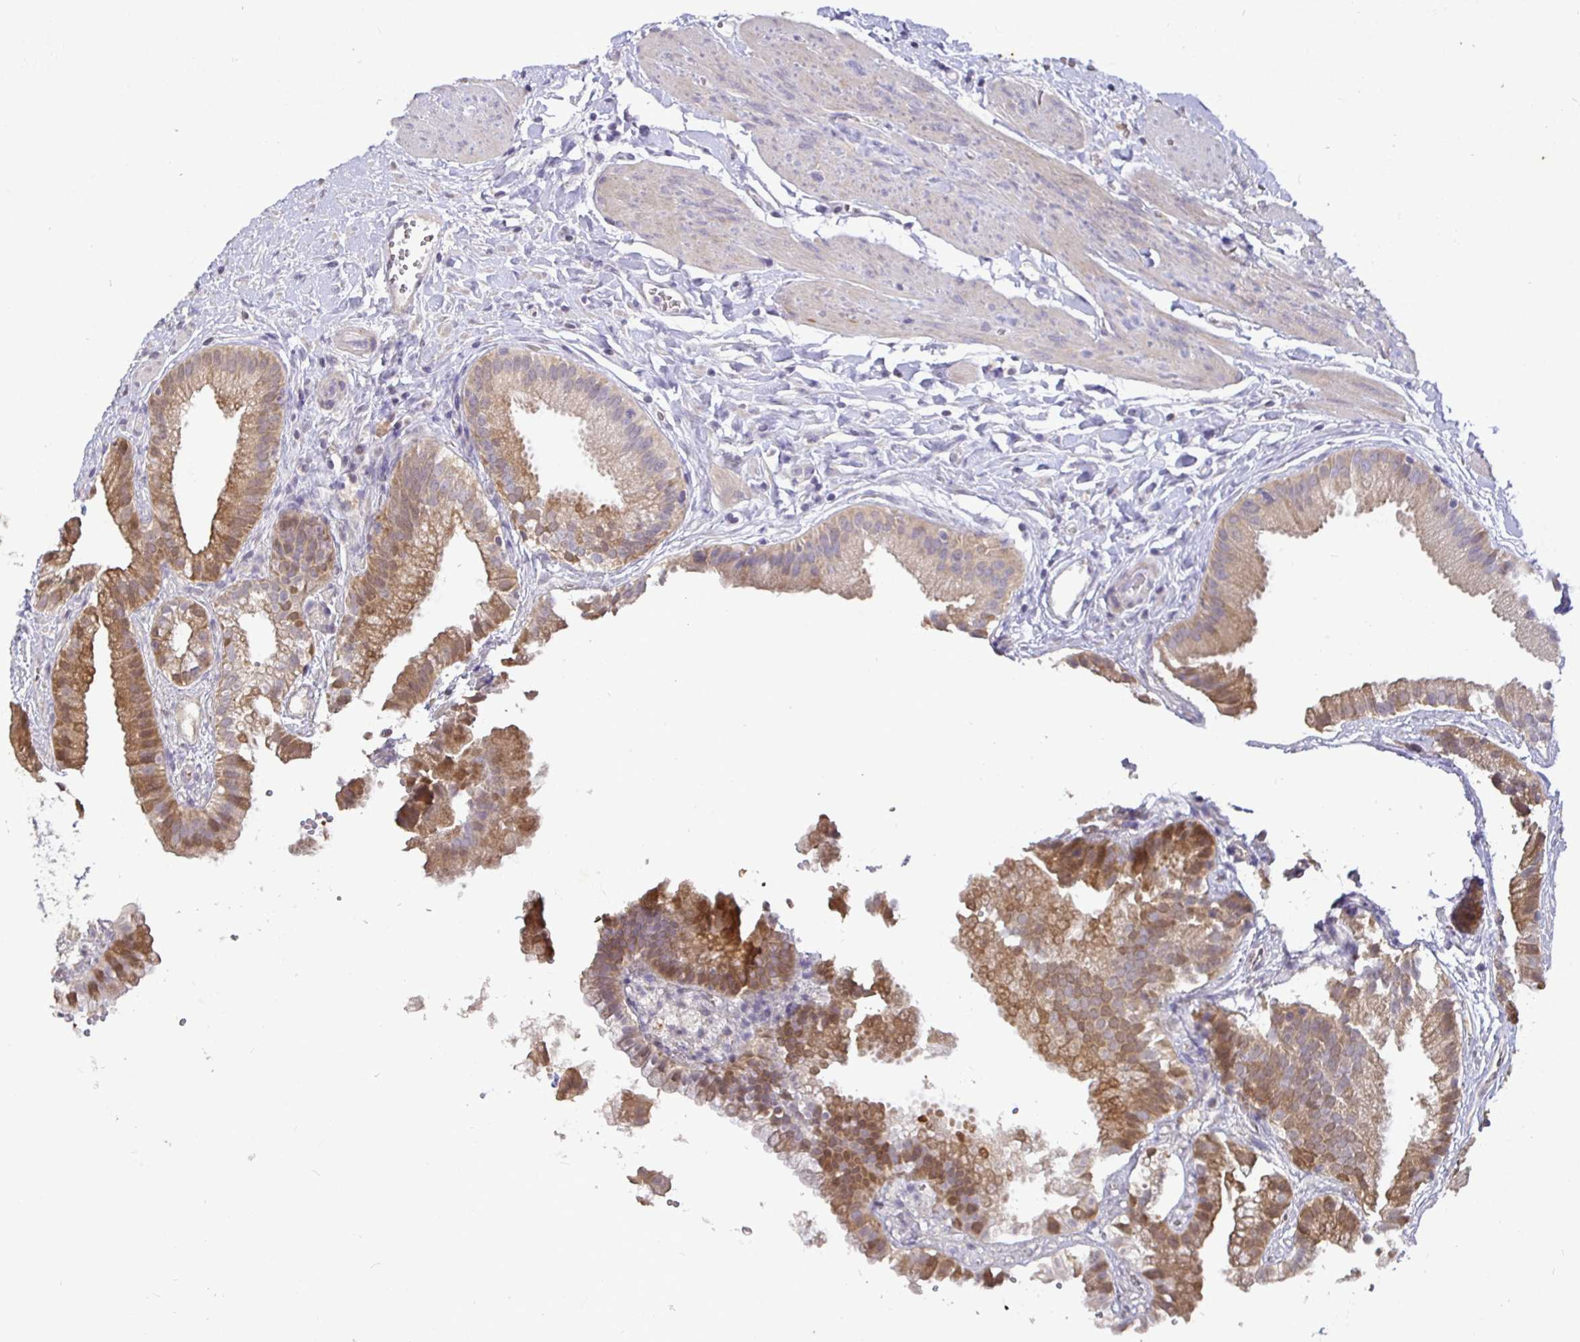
{"staining": {"intensity": "moderate", "quantity": "25%-75%", "location": "cytoplasmic/membranous"}, "tissue": "gallbladder", "cell_type": "Glandular cells", "image_type": "normal", "snomed": [{"axis": "morphology", "description": "Normal tissue, NOS"}, {"axis": "topography", "description": "Gallbladder"}], "caption": "DAB immunohistochemical staining of unremarkable human gallbladder exhibits moderate cytoplasmic/membranous protein staining in approximately 25%-75% of glandular cells.", "gene": "SHISA4", "patient": {"sex": "female", "age": 63}}